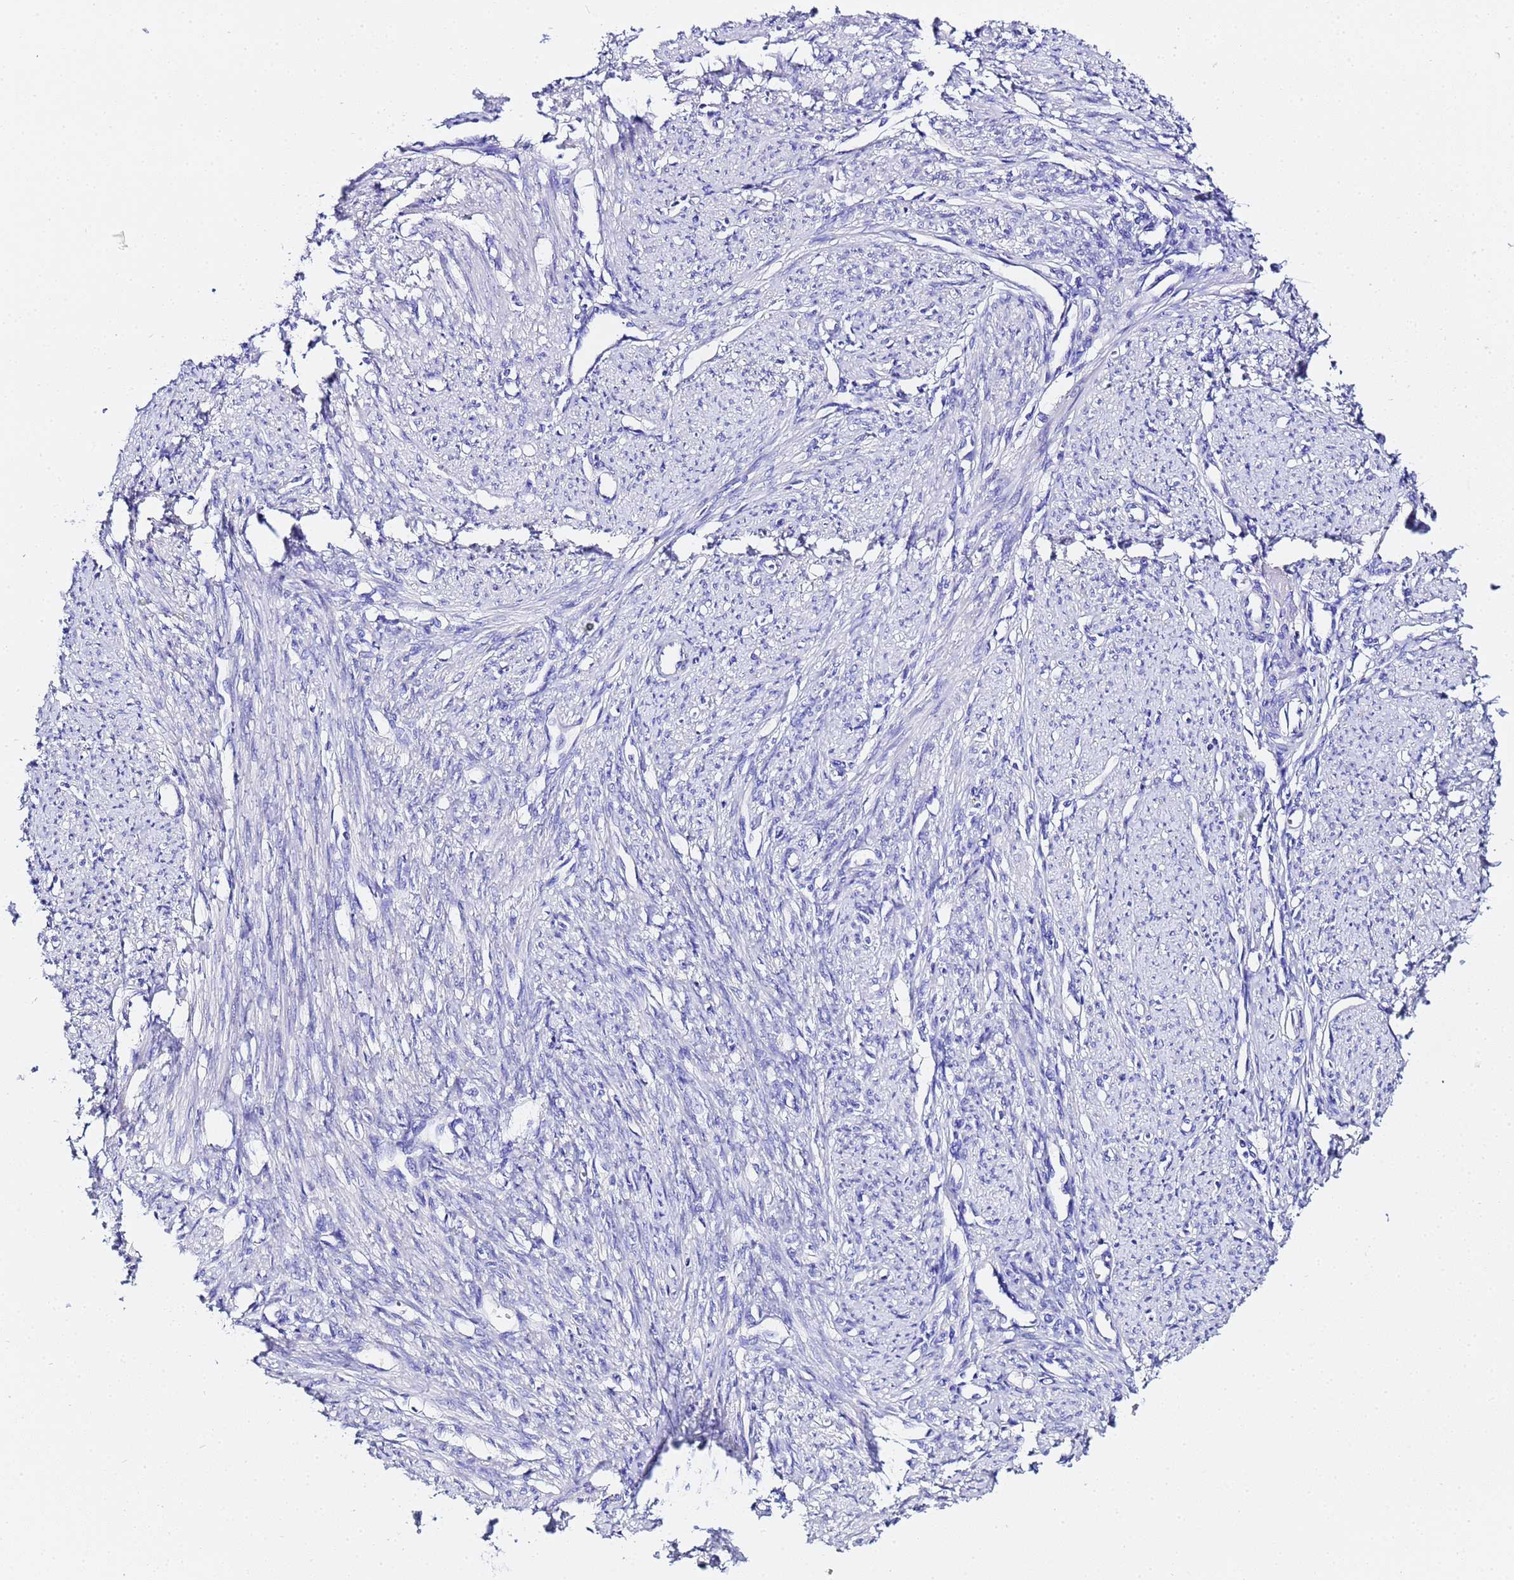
{"staining": {"intensity": "negative", "quantity": "none", "location": "none"}, "tissue": "smooth muscle", "cell_type": "Smooth muscle cells", "image_type": "normal", "snomed": [{"axis": "morphology", "description": "Normal tissue, NOS"}, {"axis": "topography", "description": "Smooth muscle"}, {"axis": "topography", "description": "Uterus"}], "caption": "The micrograph exhibits no significant expression in smooth muscle cells of smooth muscle. (Brightfield microscopy of DAB (3,3'-diaminobenzidine) immunohistochemistry at high magnification).", "gene": "VTI1B", "patient": {"sex": "female", "age": 59}}